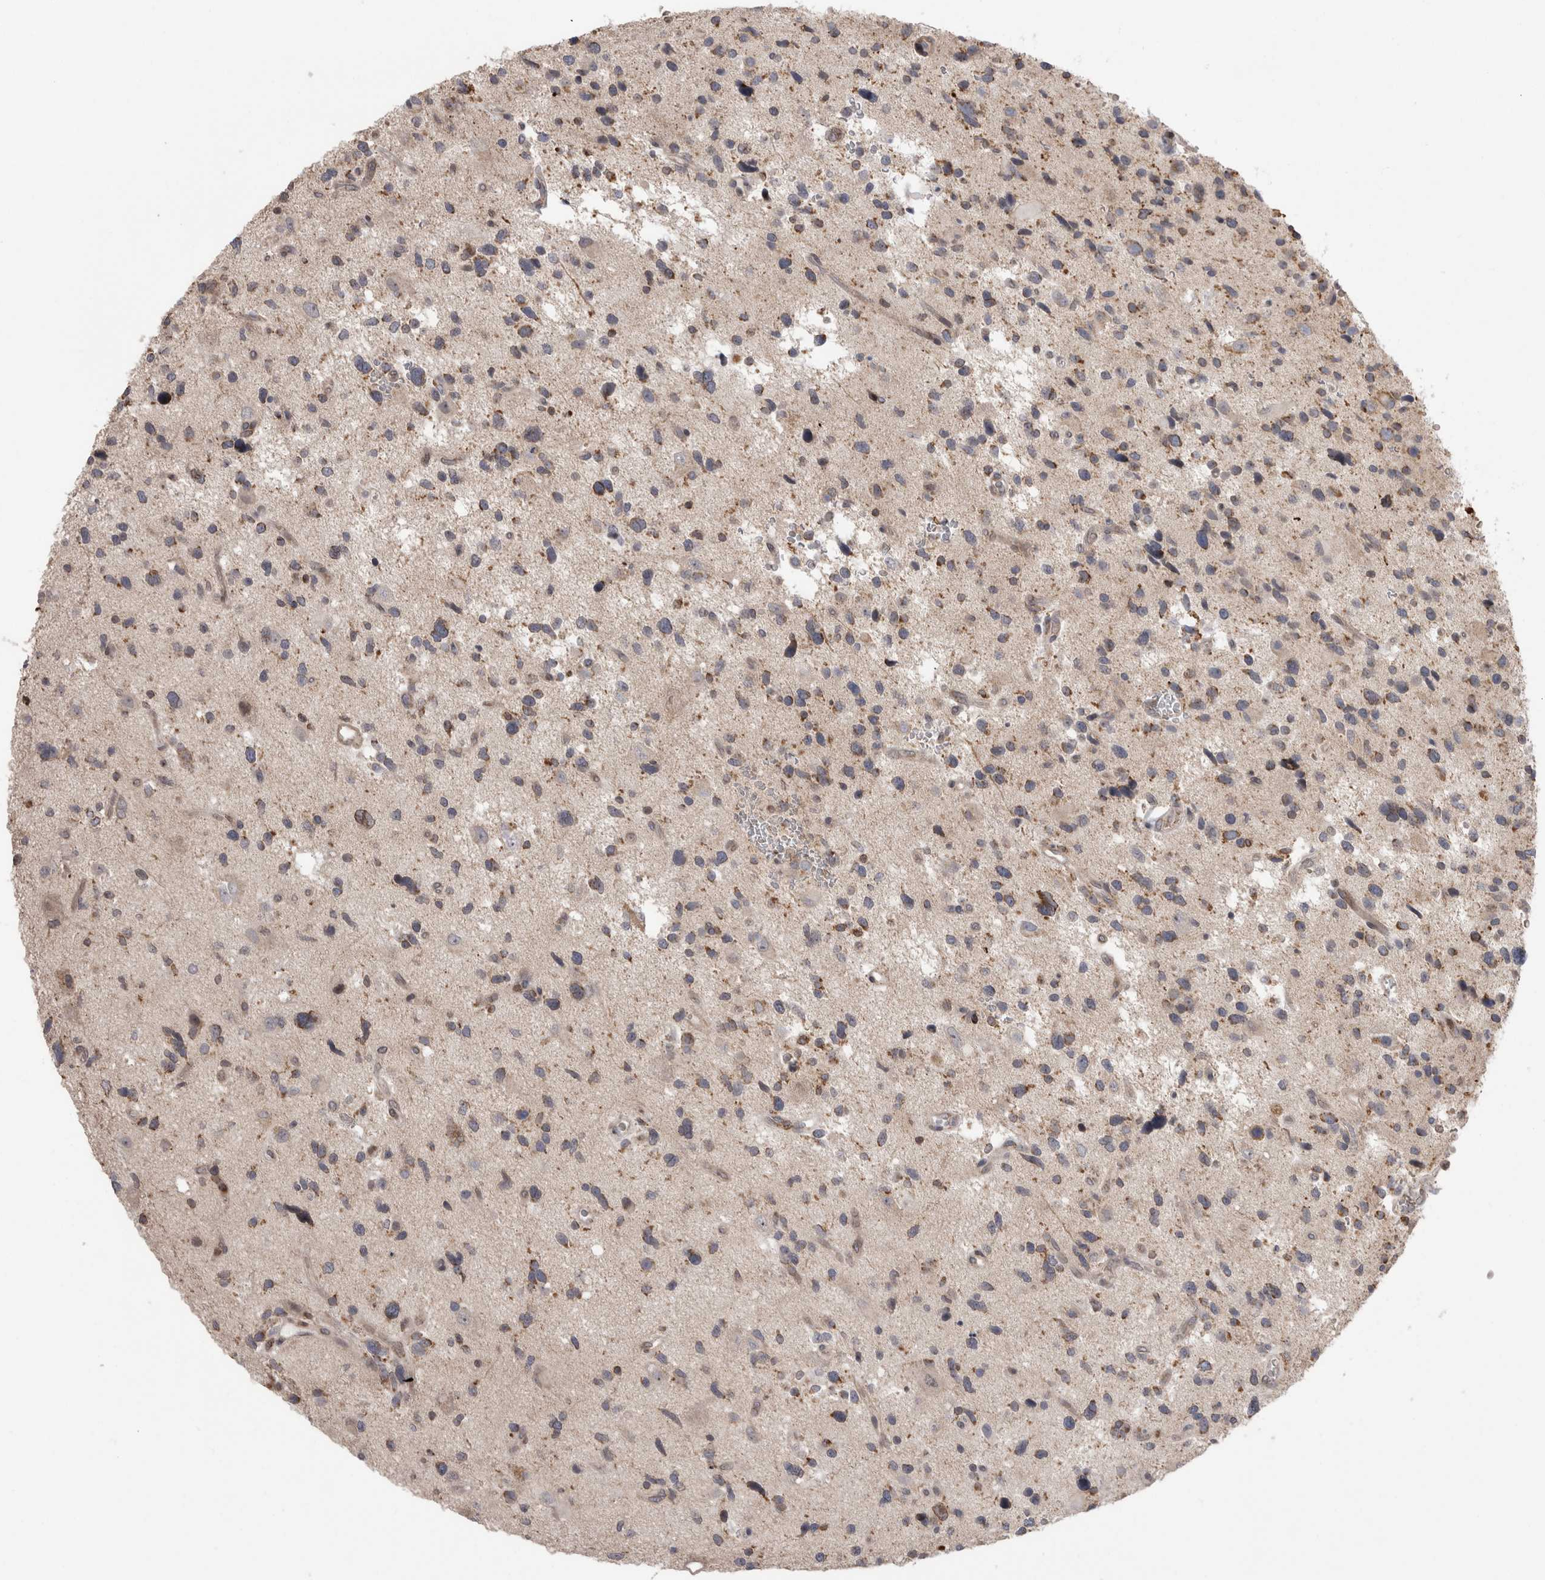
{"staining": {"intensity": "negative", "quantity": "none", "location": "none"}, "tissue": "glioma", "cell_type": "Tumor cells", "image_type": "cancer", "snomed": [{"axis": "morphology", "description": "Glioma, malignant, High grade"}, {"axis": "topography", "description": "Brain"}], "caption": "Tumor cells show no significant positivity in malignant glioma (high-grade). The staining was performed using DAB (3,3'-diaminobenzidine) to visualize the protein expression in brown, while the nuclei were stained in blue with hematoxylin (Magnification: 20x).", "gene": "DARS2", "patient": {"sex": "male", "age": 33}}